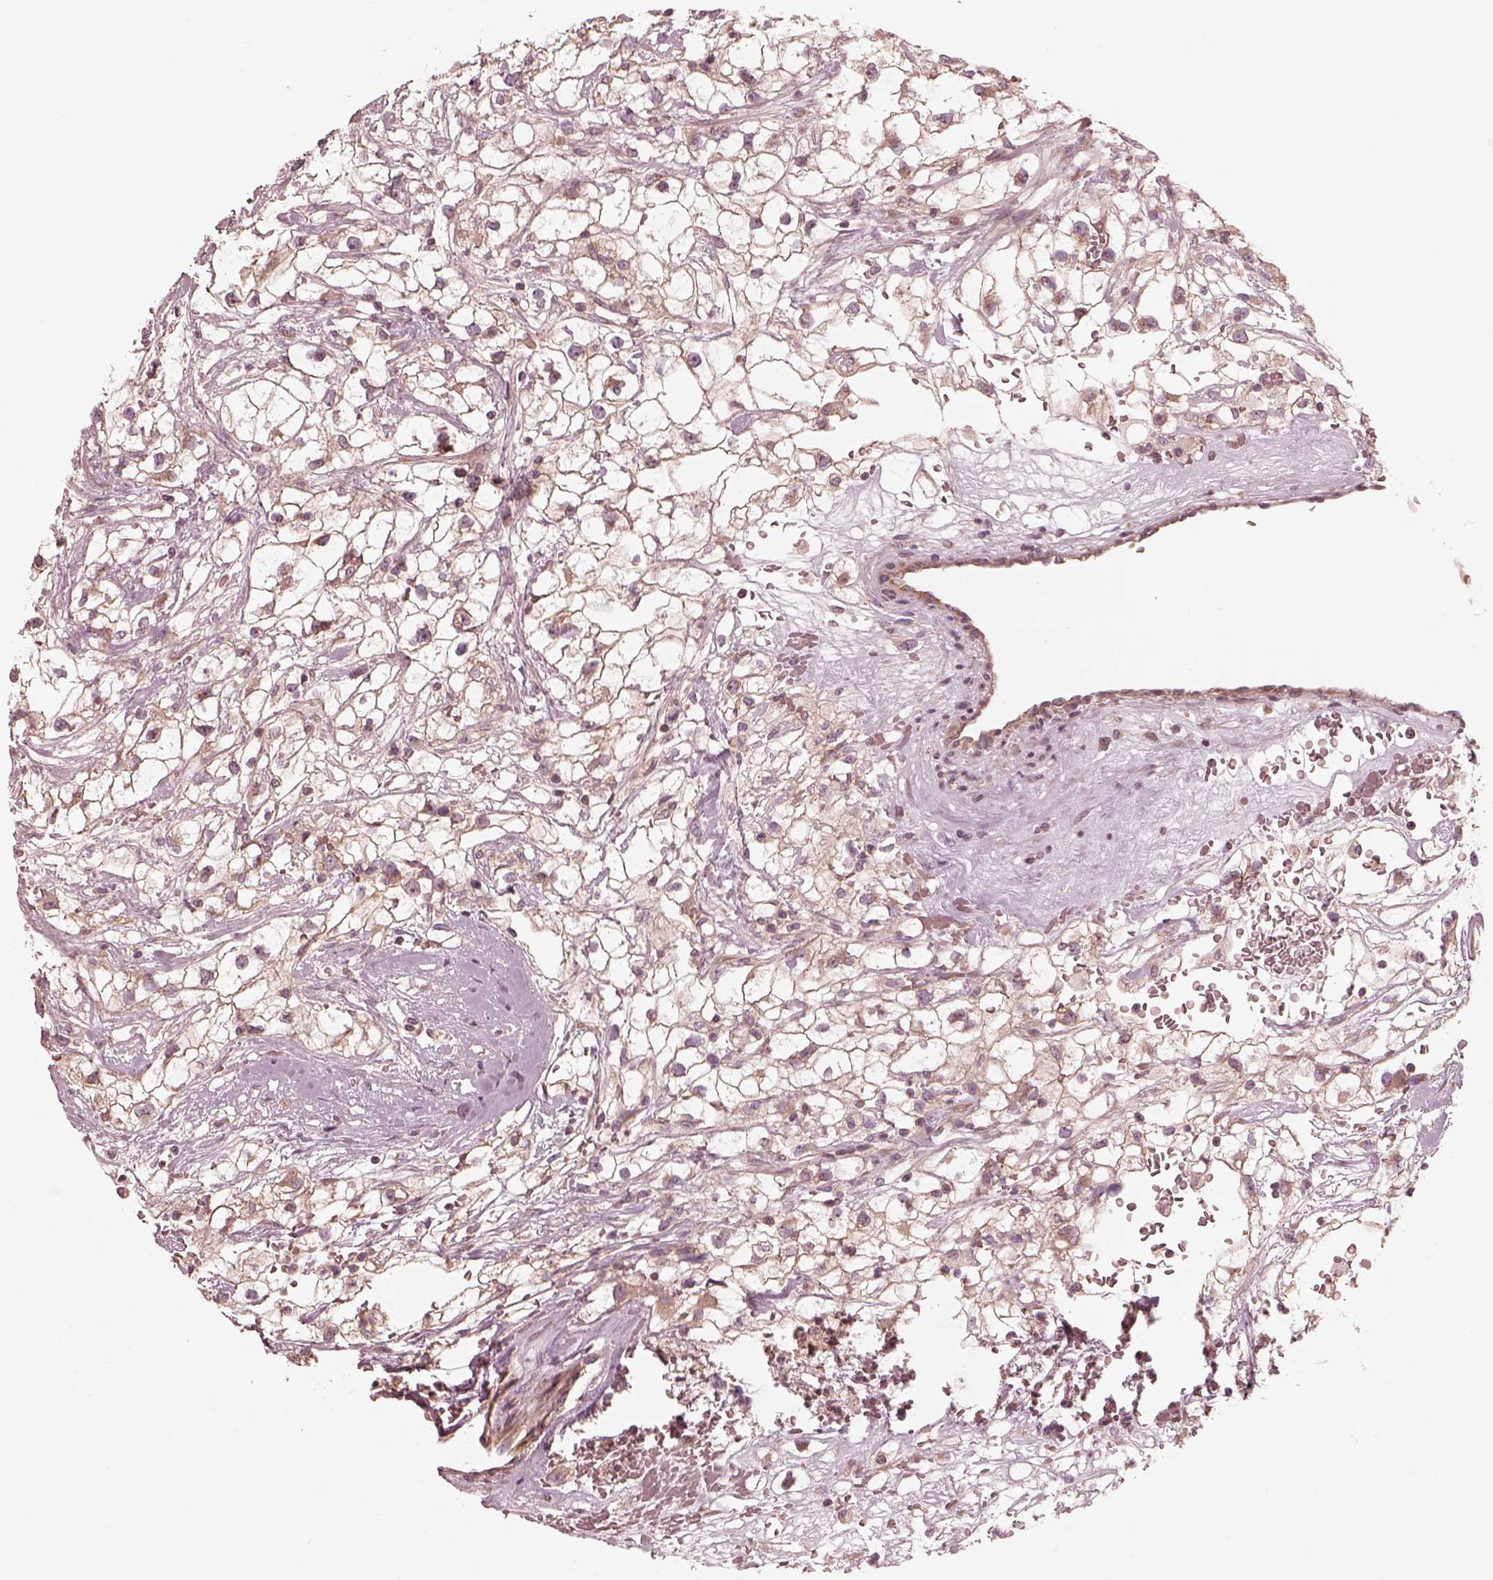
{"staining": {"intensity": "moderate", "quantity": ">75%", "location": "cytoplasmic/membranous"}, "tissue": "renal cancer", "cell_type": "Tumor cells", "image_type": "cancer", "snomed": [{"axis": "morphology", "description": "Adenocarcinoma, NOS"}, {"axis": "topography", "description": "Kidney"}], "caption": "Protein positivity by IHC displays moderate cytoplasmic/membranous positivity in approximately >75% of tumor cells in renal cancer.", "gene": "CNOT2", "patient": {"sex": "male", "age": 59}}